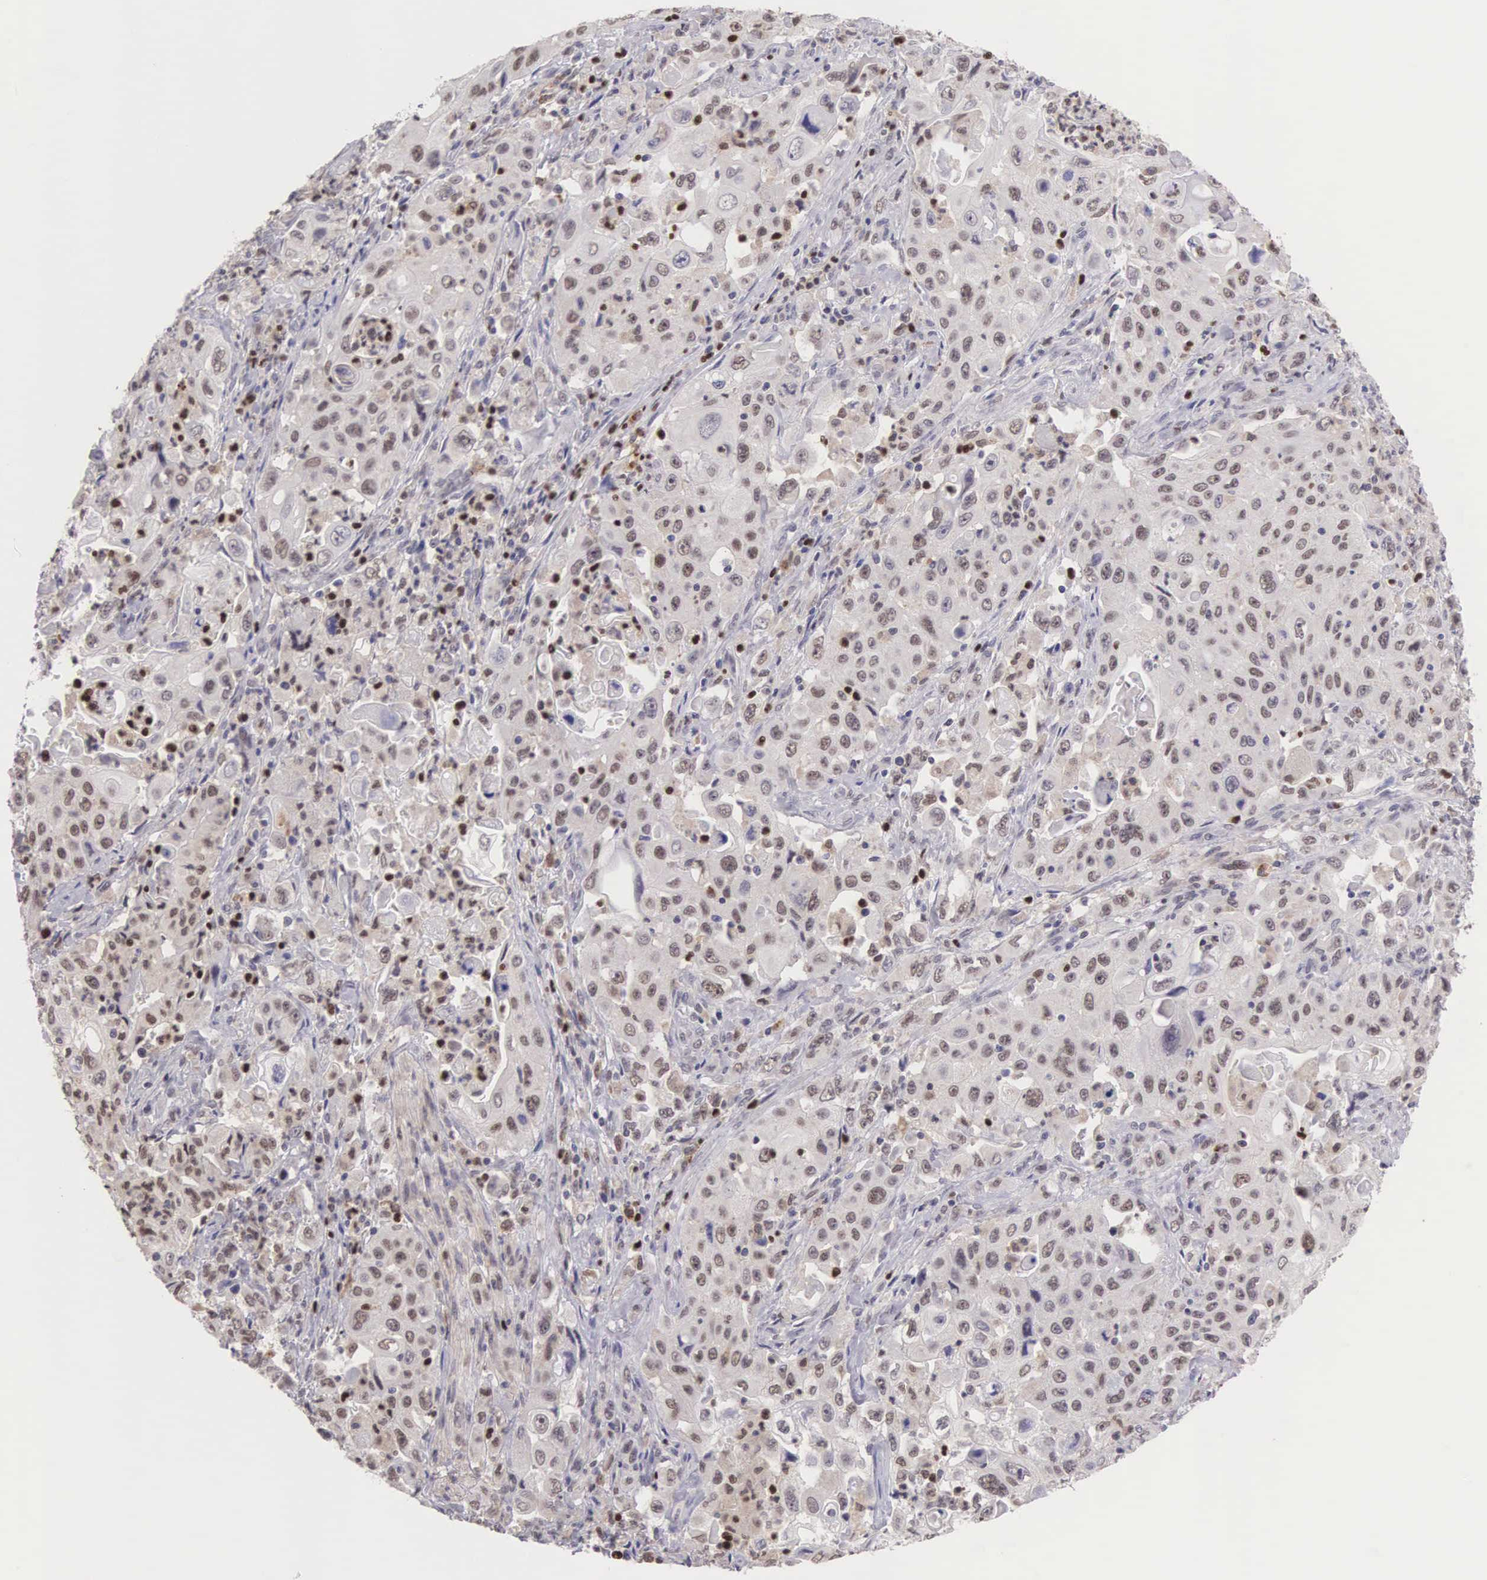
{"staining": {"intensity": "weak", "quantity": "25%-75%", "location": "nuclear"}, "tissue": "pancreatic cancer", "cell_type": "Tumor cells", "image_type": "cancer", "snomed": [{"axis": "morphology", "description": "Adenocarcinoma, NOS"}, {"axis": "topography", "description": "Pancreas"}], "caption": "Human pancreatic adenocarcinoma stained for a protein (brown) shows weak nuclear positive expression in approximately 25%-75% of tumor cells.", "gene": "GRK3", "patient": {"sex": "male", "age": 70}}